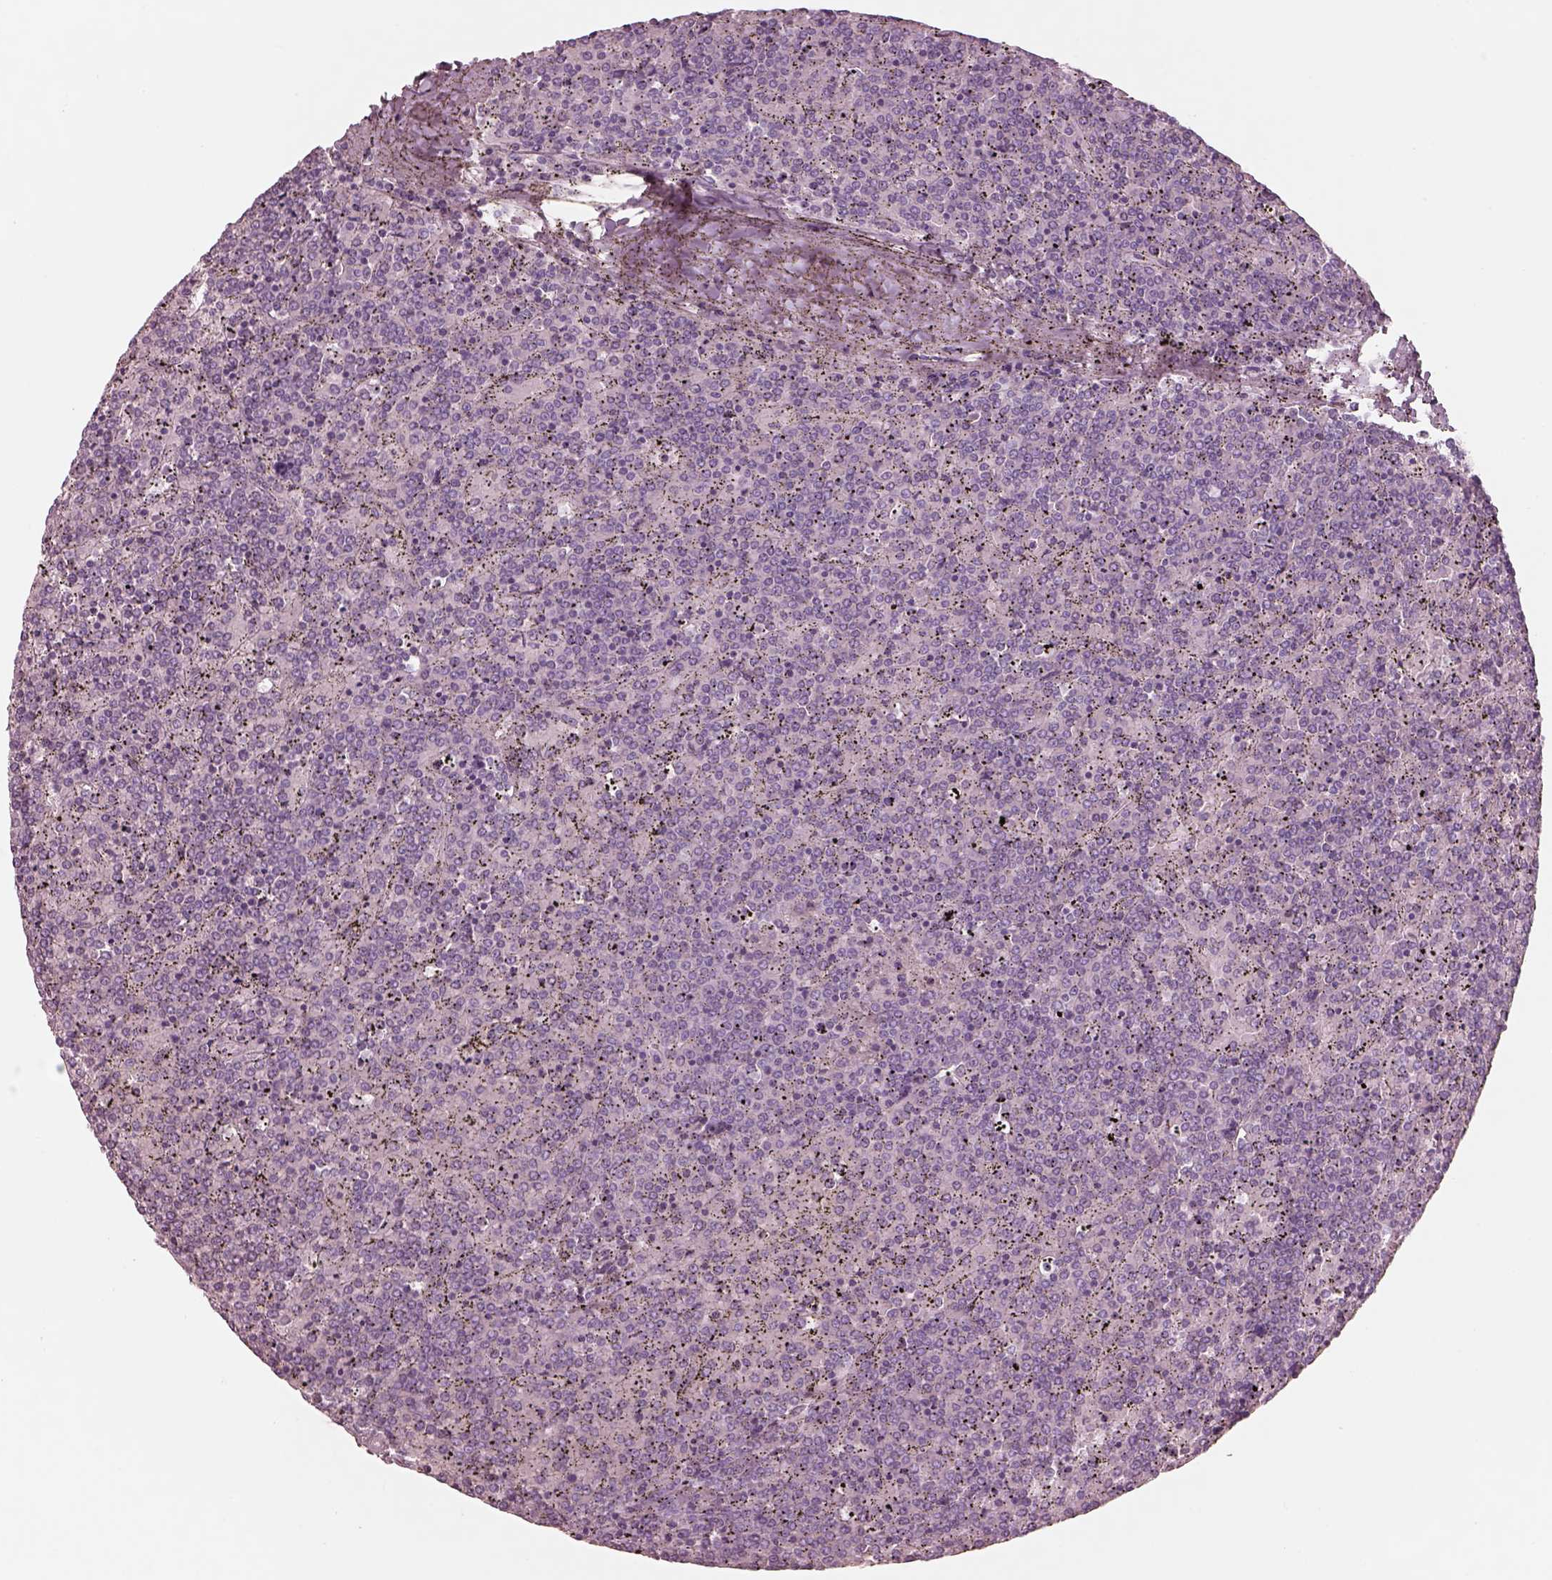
{"staining": {"intensity": "negative", "quantity": "none", "location": "none"}, "tissue": "lymphoma", "cell_type": "Tumor cells", "image_type": "cancer", "snomed": [{"axis": "morphology", "description": "Malignant lymphoma, non-Hodgkin's type, Low grade"}, {"axis": "topography", "description": "Spleen"}], "caption": "High magnification brightfield microscopy of malignant lymphoma, non-Hodgkin's type (low-grade) stained with DAB (brown) and counterstained with hematoxylin (blue): tumor cells show no significant positivity.", "gene": "PON3", "patient": {"sex": "female", "age": 19}}